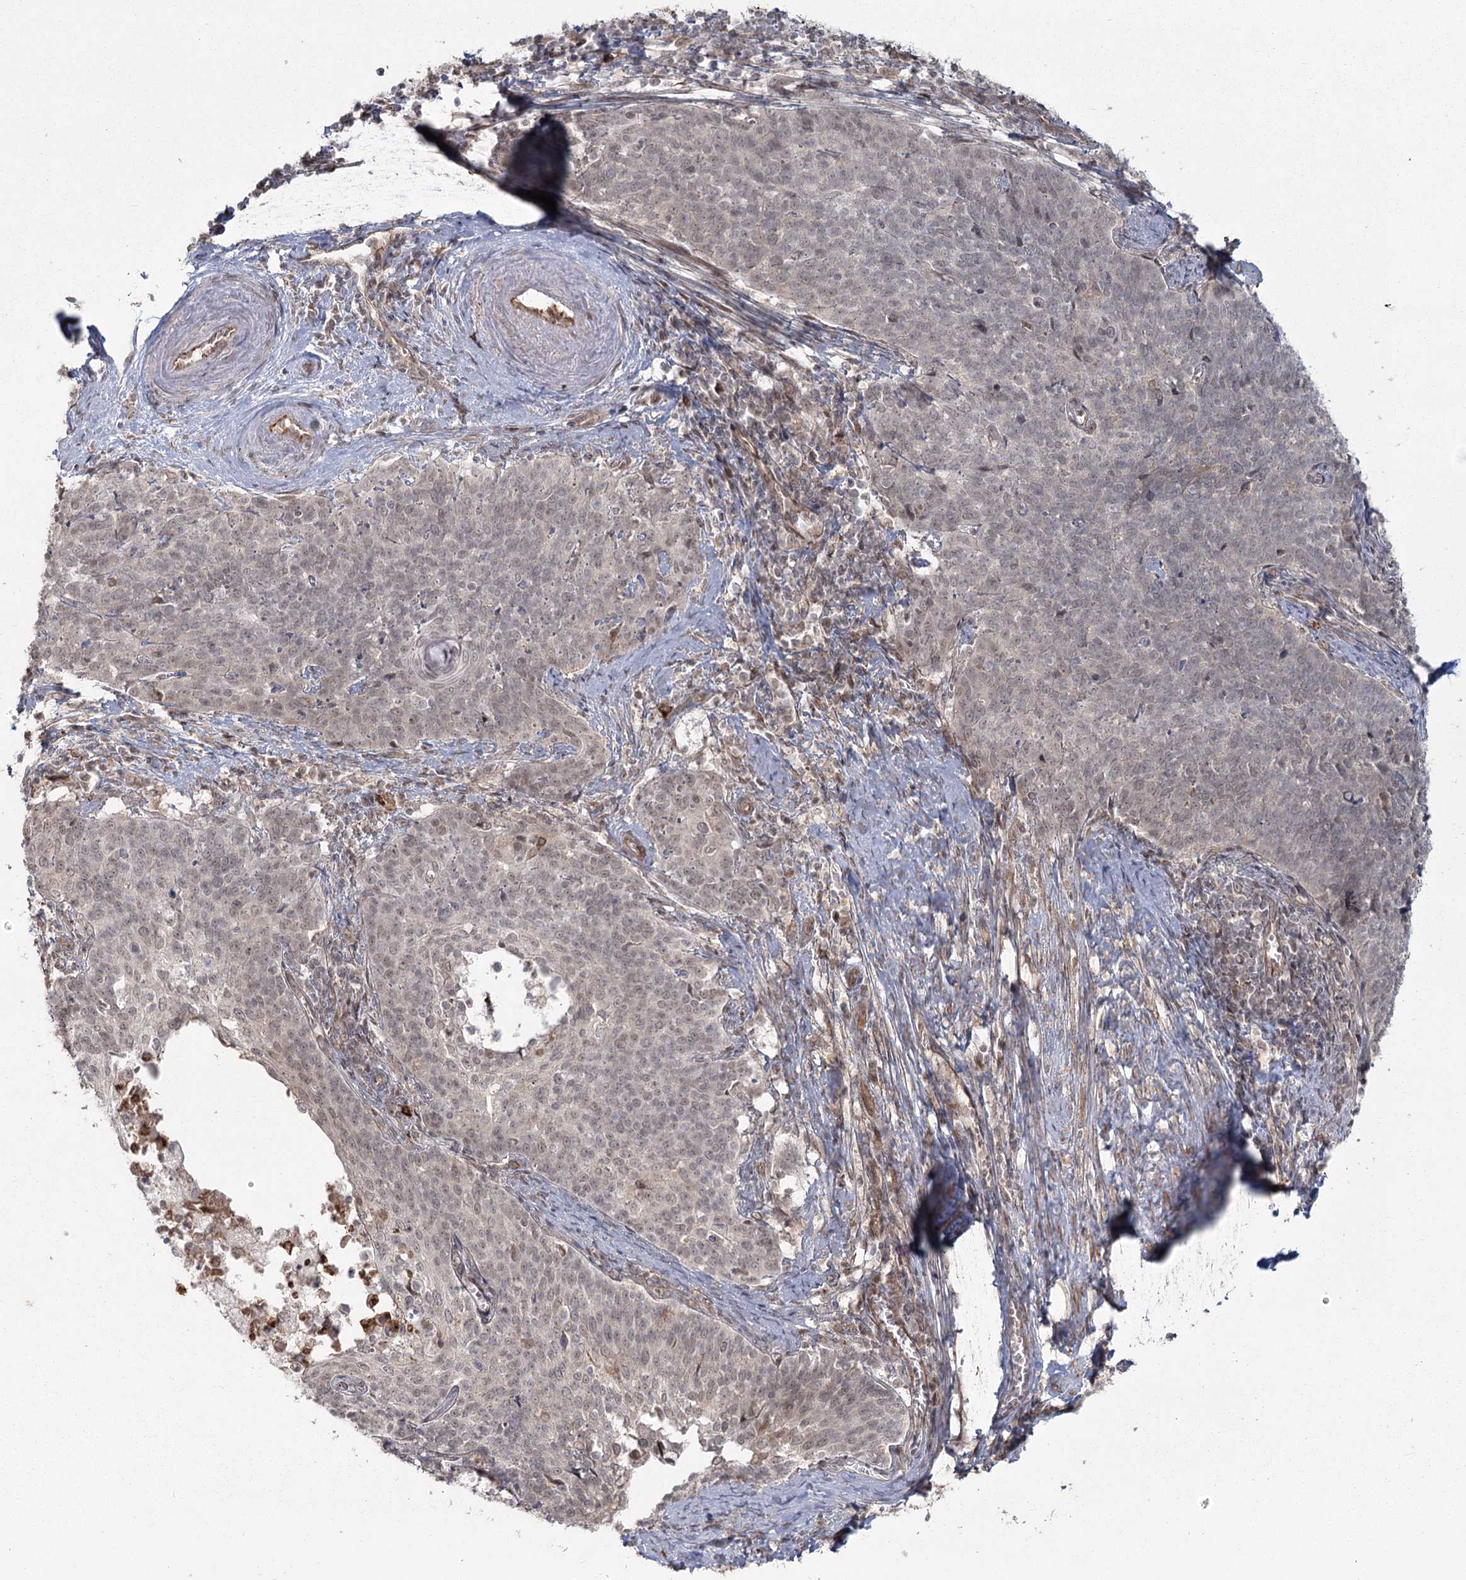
{"staining": {"intensity": "weak", "quantity": "<25%", "location": "nuclear"}, "tissue": "cervical cancer", "cell_type": "Tumor cells", "image_type": "cancer", "snomed": [{"axis": "morphology", "description": "Squamous cell carcinoma, NOS"}, {"axis": "topography", "description": "Cervix"}], "caption": "A micrograph of human cervical squamous cell carcinoma is negative for staining in tumor cells.", "gene": "AP2M1", "patient": {"sex": "female", "age": 39}}